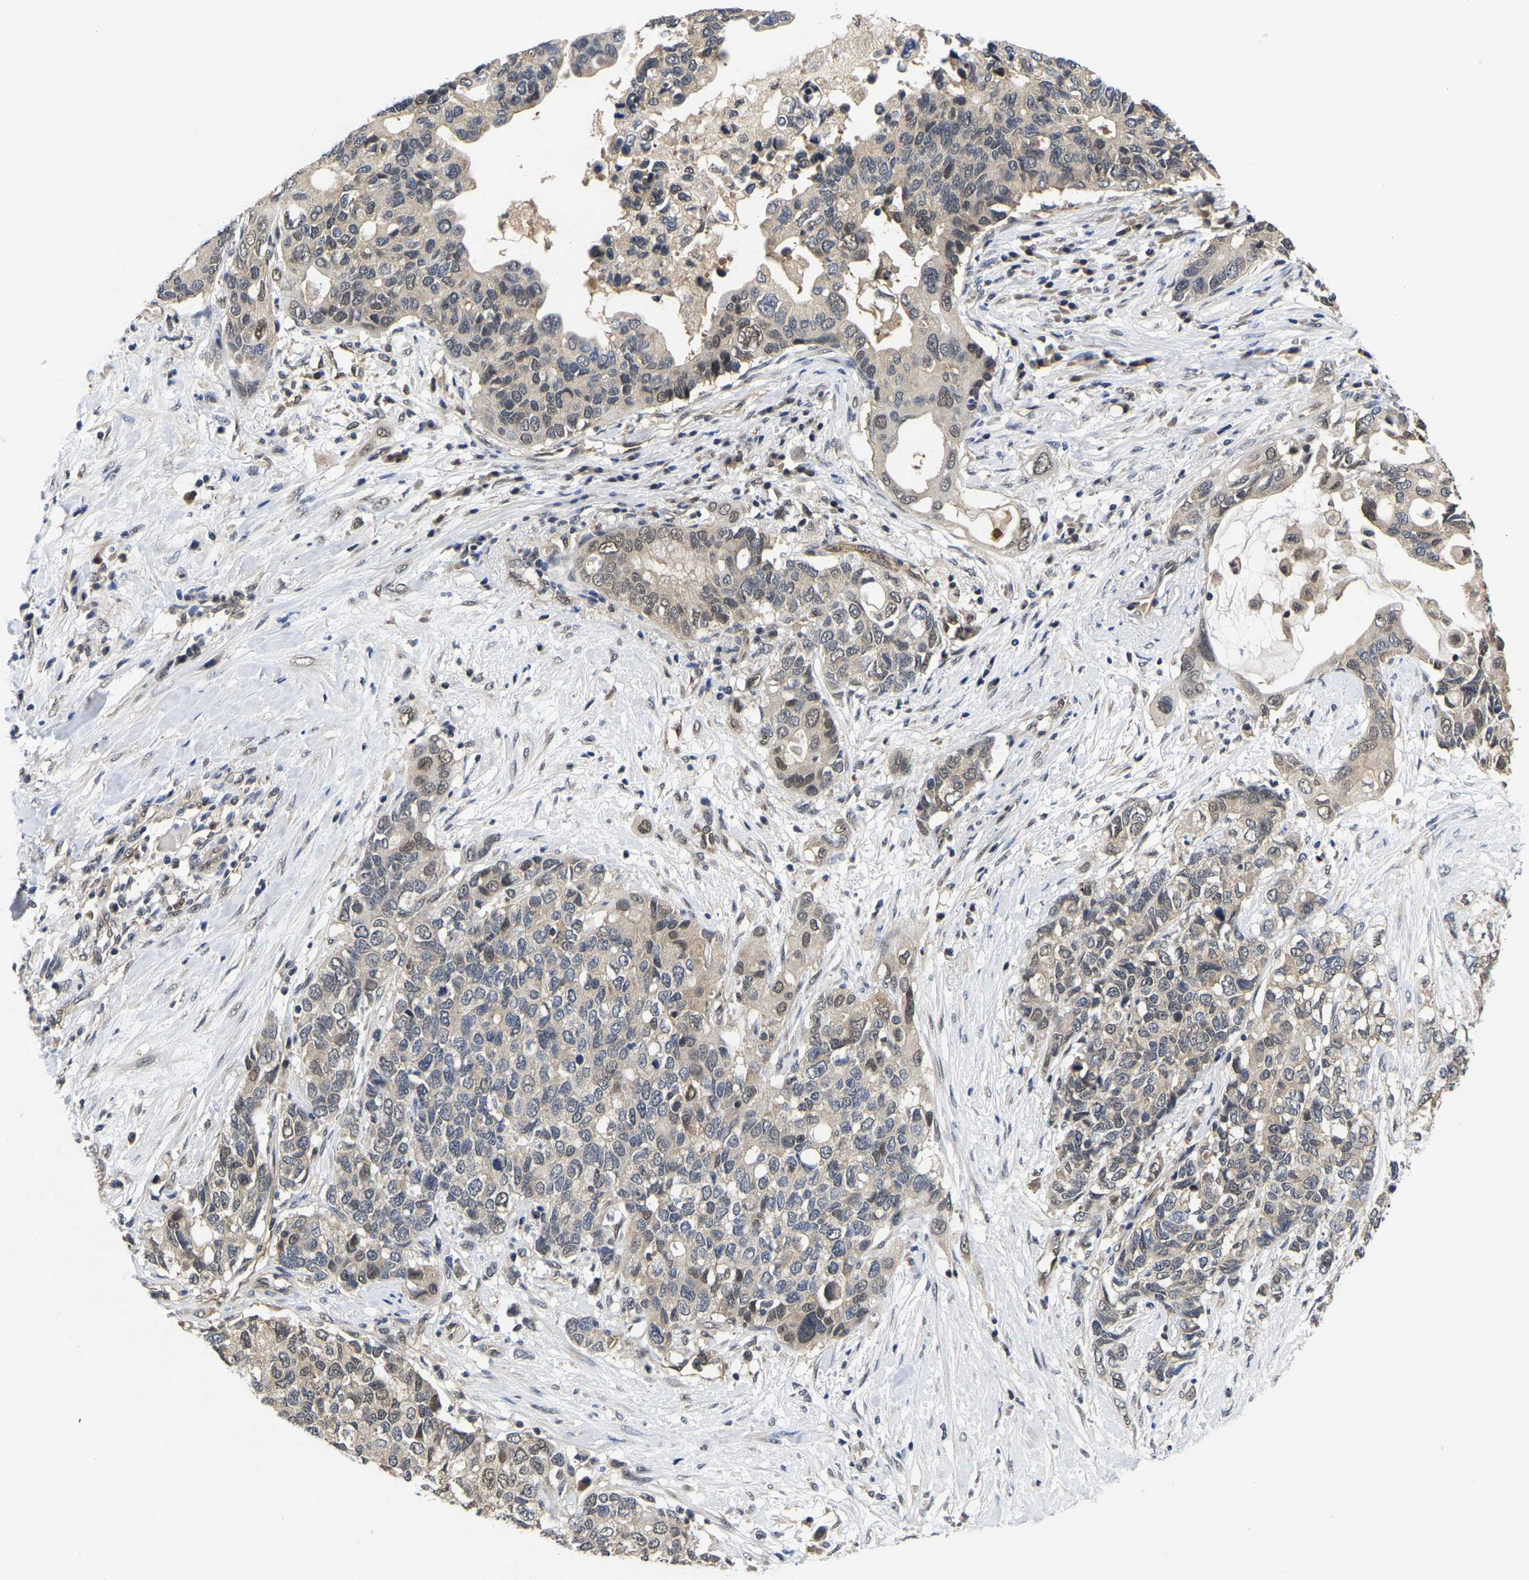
{"staining": {"intensity": "weak", "quantity": ">75%", "location": "cytoplasmic/membranous,nuclear"}, "tissue": "pancreatic cancer", "cell_type": "Tumor cells", "image_type": "cancer", "snomed": [{"axis": "morphology", "description": "Adenocarcinoma, NOS"}, {"axis": "topography", "description": "Pancreas"}], "caption": "High-magnification brightfield microscopy of pancreatic cancer (adenocarcinoma) stained with DAB (3,3'-diaminobenzidine) (brown) and counterstained with hematoxylin (blue). tumor cells exhibit weak cytoplasmic/membranous and nuclear positivity is present in approximately>75% of cells. (IHC, brightfield microscopy, high magnification).", "gene": "MCOLN2", "patient": {"sex": "female", "age": 56}}